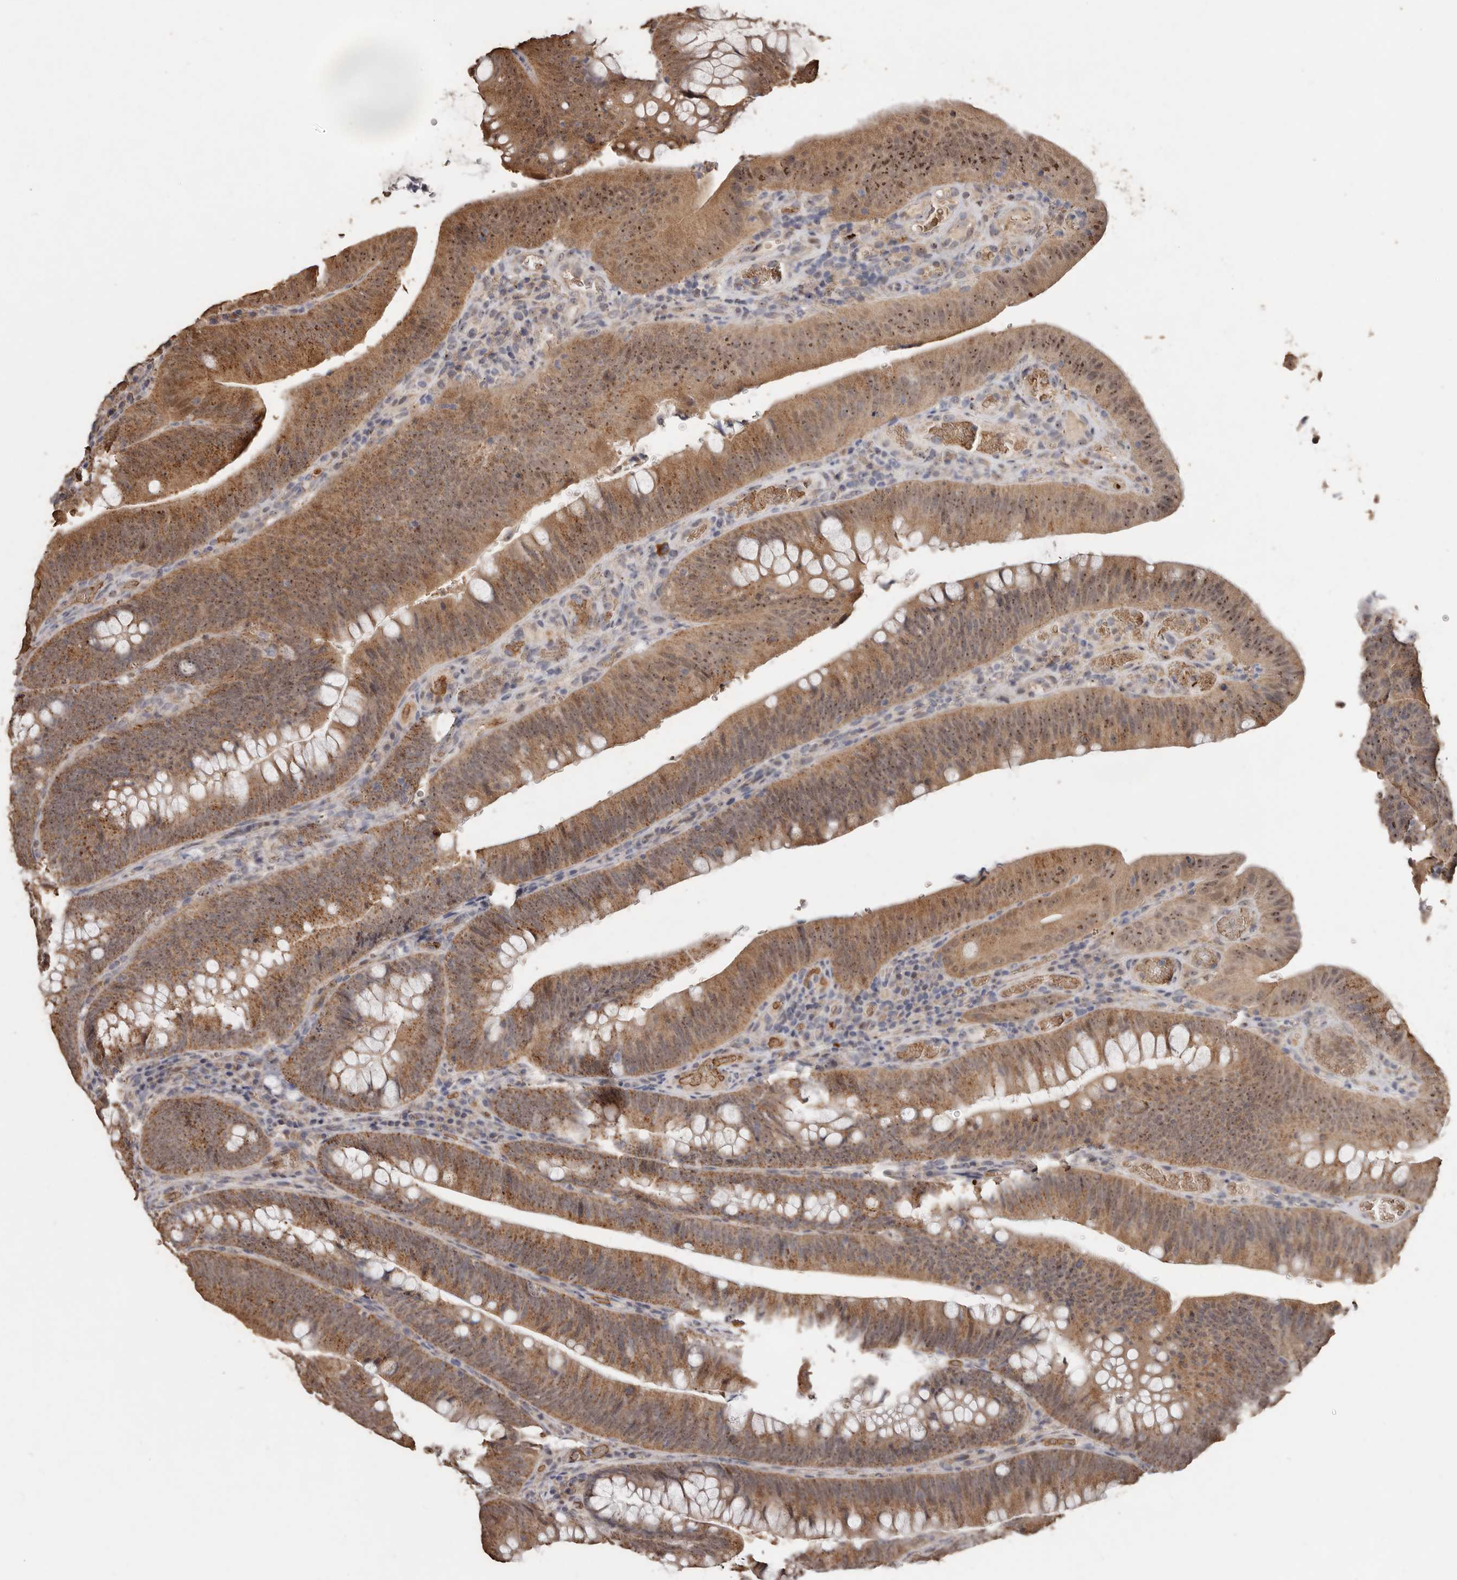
{"staining": {"intensity": "moderate", "quantity": ">75%", "location": "cytoplasmic/membranous,nuclear"}, "tissue": "colorectal cancer", "cell_type": "Tumor cells", "image_type": "cancer", "snomed": [{"axis": "morphology", "description": "Normal tissue, NOS"}, {"axis": "topography", "description": "Colon"}], "caption": "Immunohistochemistry (IHC) staining of colorectal cancer, which demonstrates medium levels of moderate cytoplasmic/membranous and nuclear positivity in approximately >75% of tumor cells indicating moderate cytoplasmic/membranous and nuclear protein expression. The staining was performed using DAB (brown) for protein detection and nuclei were counterstained in hematoxylin (blue).", "gene": "GRAMD2A", "patient": {"sex": "female", "age": 82}}